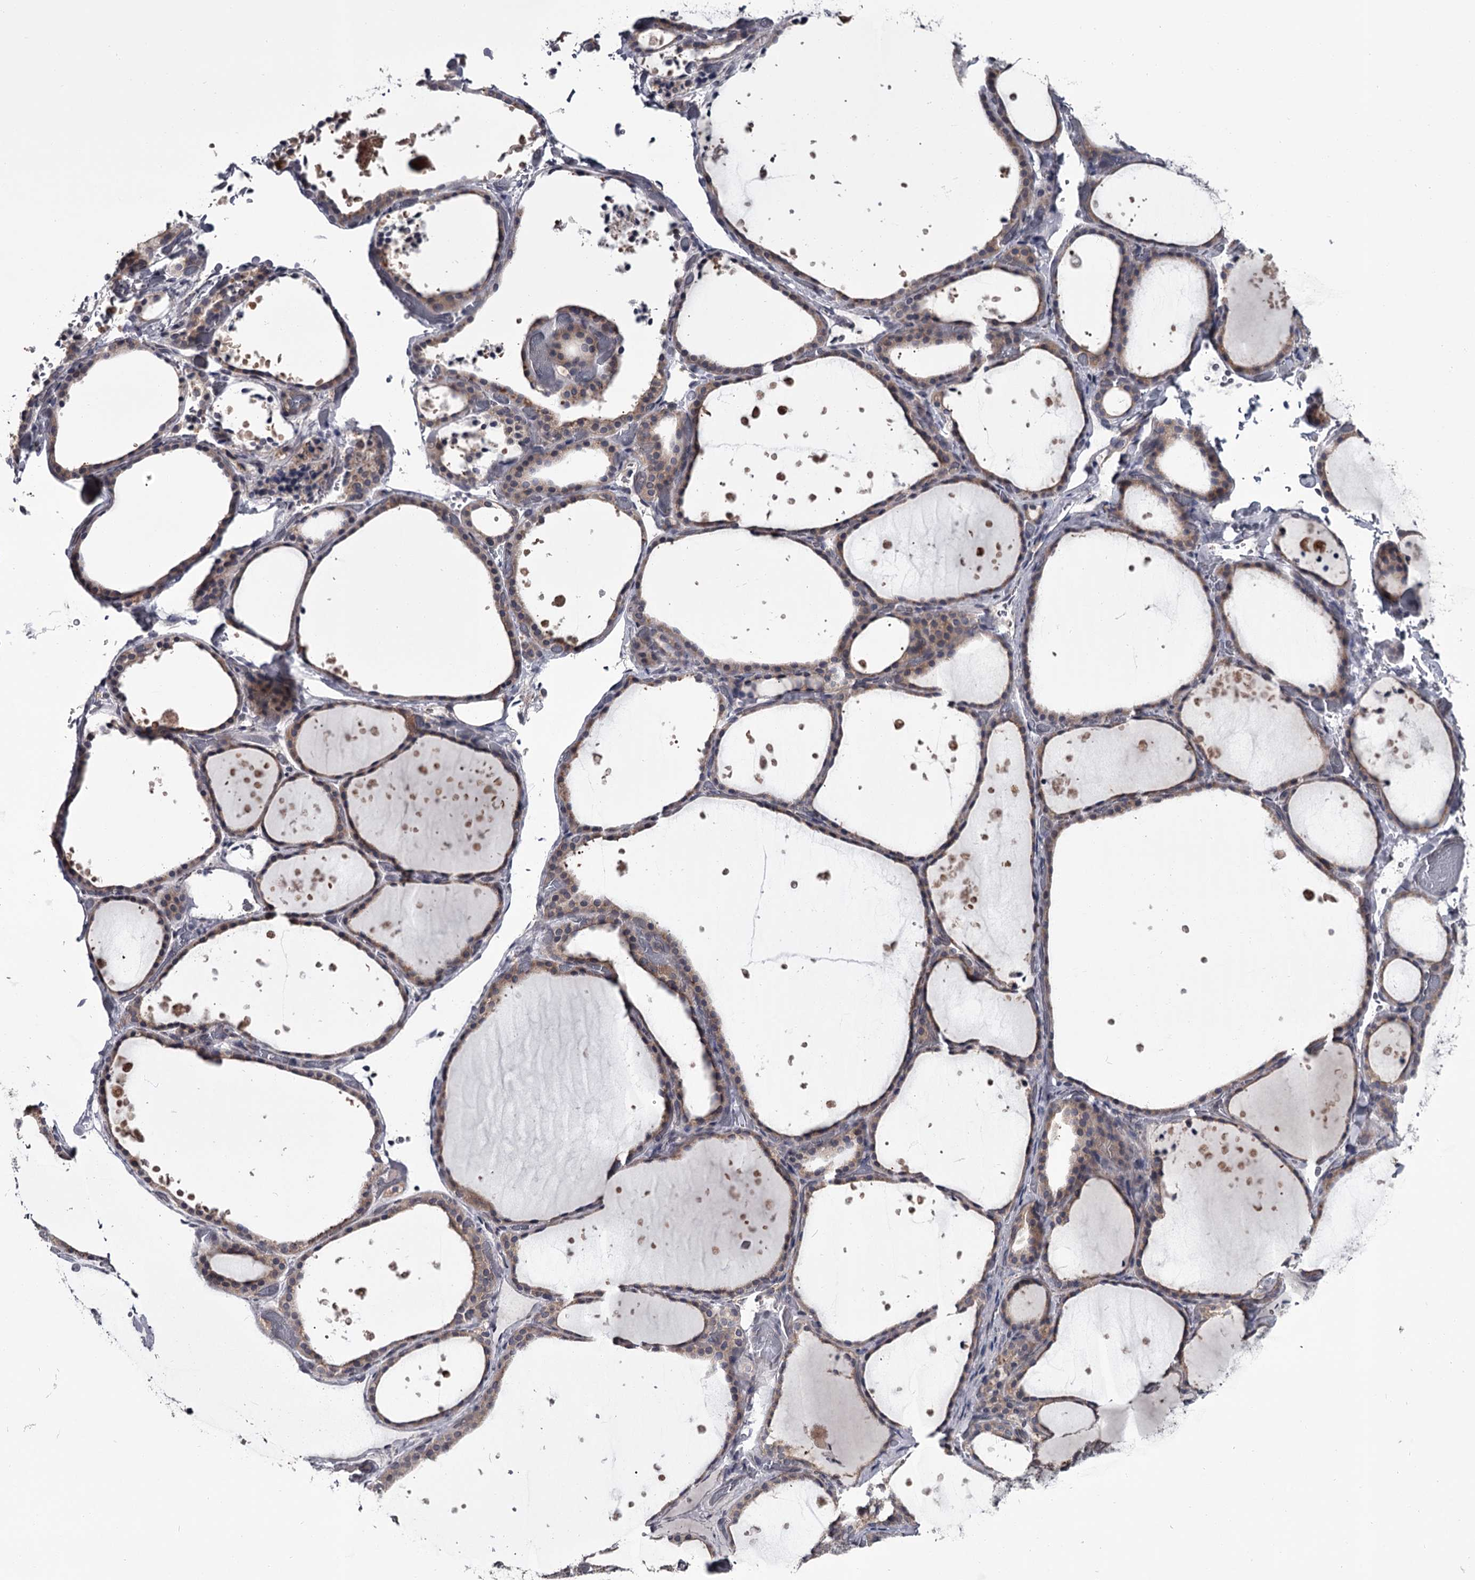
{"staining": {"intensity": "weak", "quantity": "<25%", "location": "cytoplasmic/membranous"}, "tissue": "thyroid gland", "cell_type": "Glandular cells", "image_type": "normal", "snomed": [{"axis": "morphology", "description": "Normal tissue, NOS"}, {"axis": "topography", "description": "Thyroid gland"}], "caption": "High magnification brightfield microscopy of benign thyroid gland stained with DAB (brown) and counterstained with hematoxylin (blue): glandular cells show no significant staining. (DAB (3,3'-diaminobenzidine) immunohistochemistry with hematoxylin counter stain).", "gene": "DAO", "patient": {"sex": "female", "age": 44}}